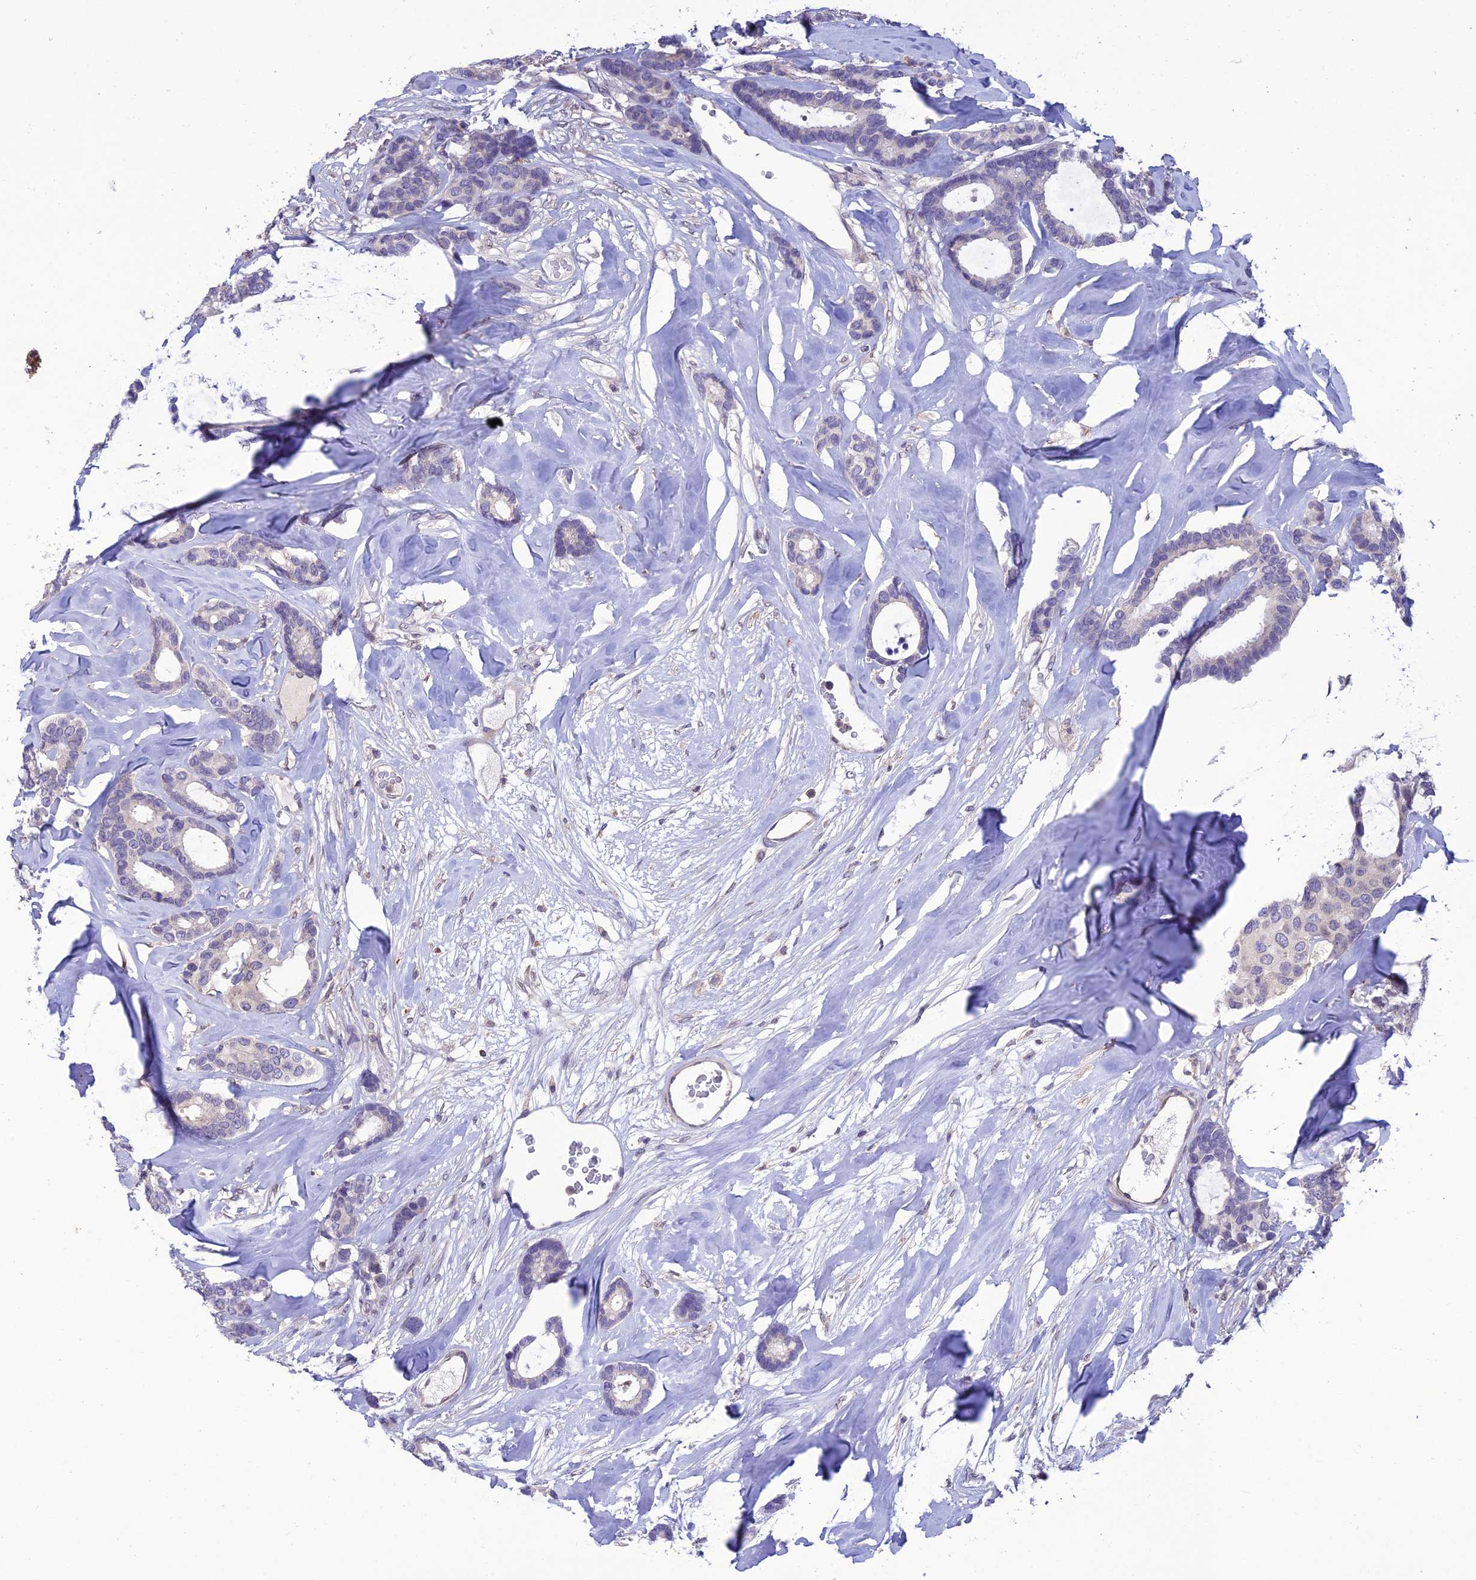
{"staining": {"intensity": "negative", "quantity": "none", "location": "none"}, "tissue": "breast cancer", "cell_type": "Tumor cells", "image_type": "cancer", "snomed": [{"axis": "morphology", "description": "Duct carcinoma"}, {"axis": "topography", "description": "Breast"}], "caption": "Human breast invasive ductal carcinoma stained for a protein using IHC shows no expression in tumor cells.", "gene": "FAM76A", "patient": {"sex": "female", "age": 87}}